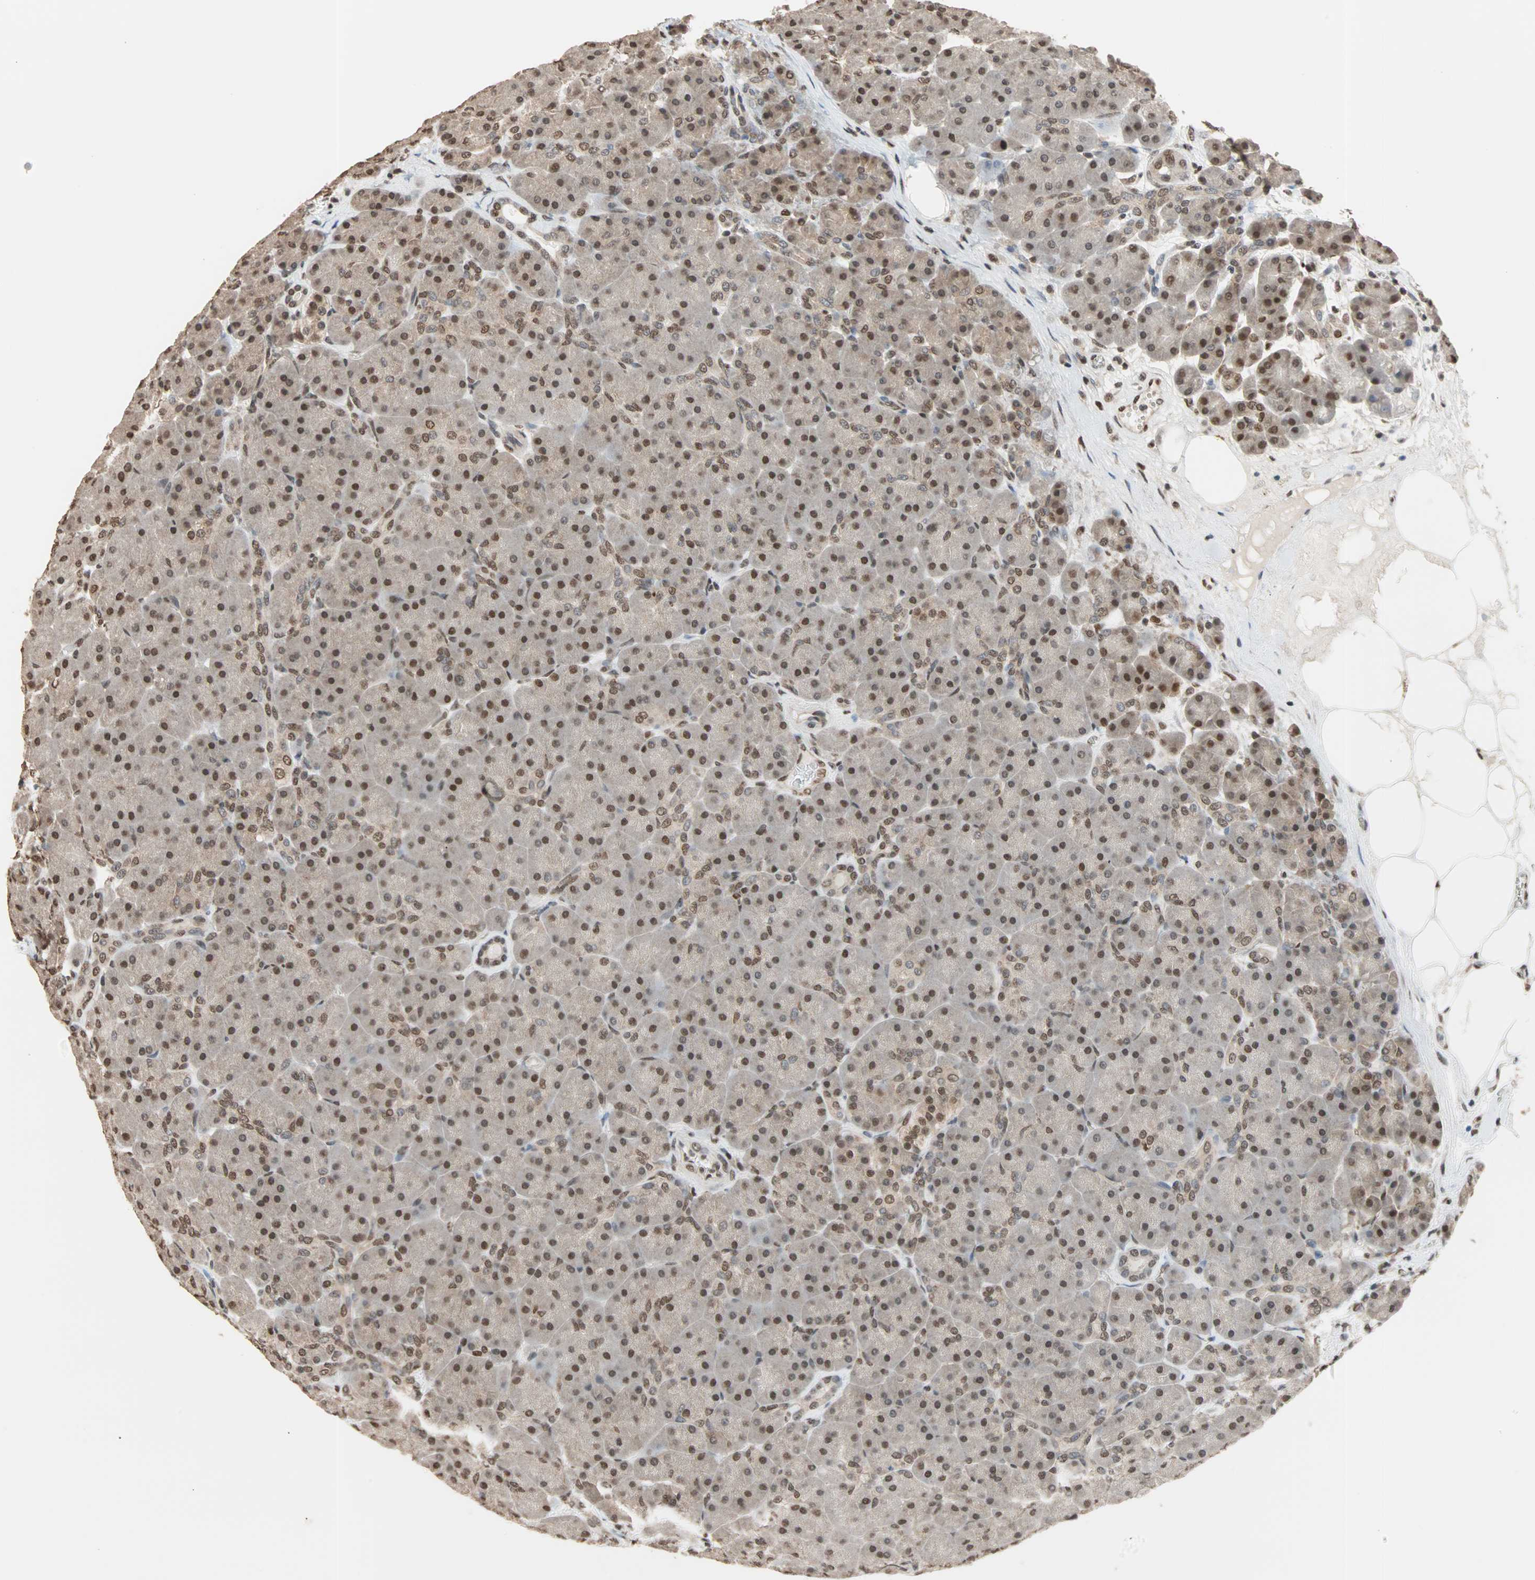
{"staining": {"intensity": "moderate", "quantity": ">75%", "location": "nuclear"}, "tissue": "pancreas", "cell_type": "Exocrine glandular cells", "image_type": "normal", "snomed": [{"axis": "morphology", "description": "Normal tissue, NOS"}, {"axis": "topography", "description": "Pancreas"}], "caption": "Immunohistochemistry (IHC) photomicrograph of benign human pancreas stained for a protein (brown), which reveals medium levels of moderate nuclear staining in approximately >75% of exocrine glandular cells.", "gene": "DAZAP1", "patient": {"sex": "male", "age": 66}}